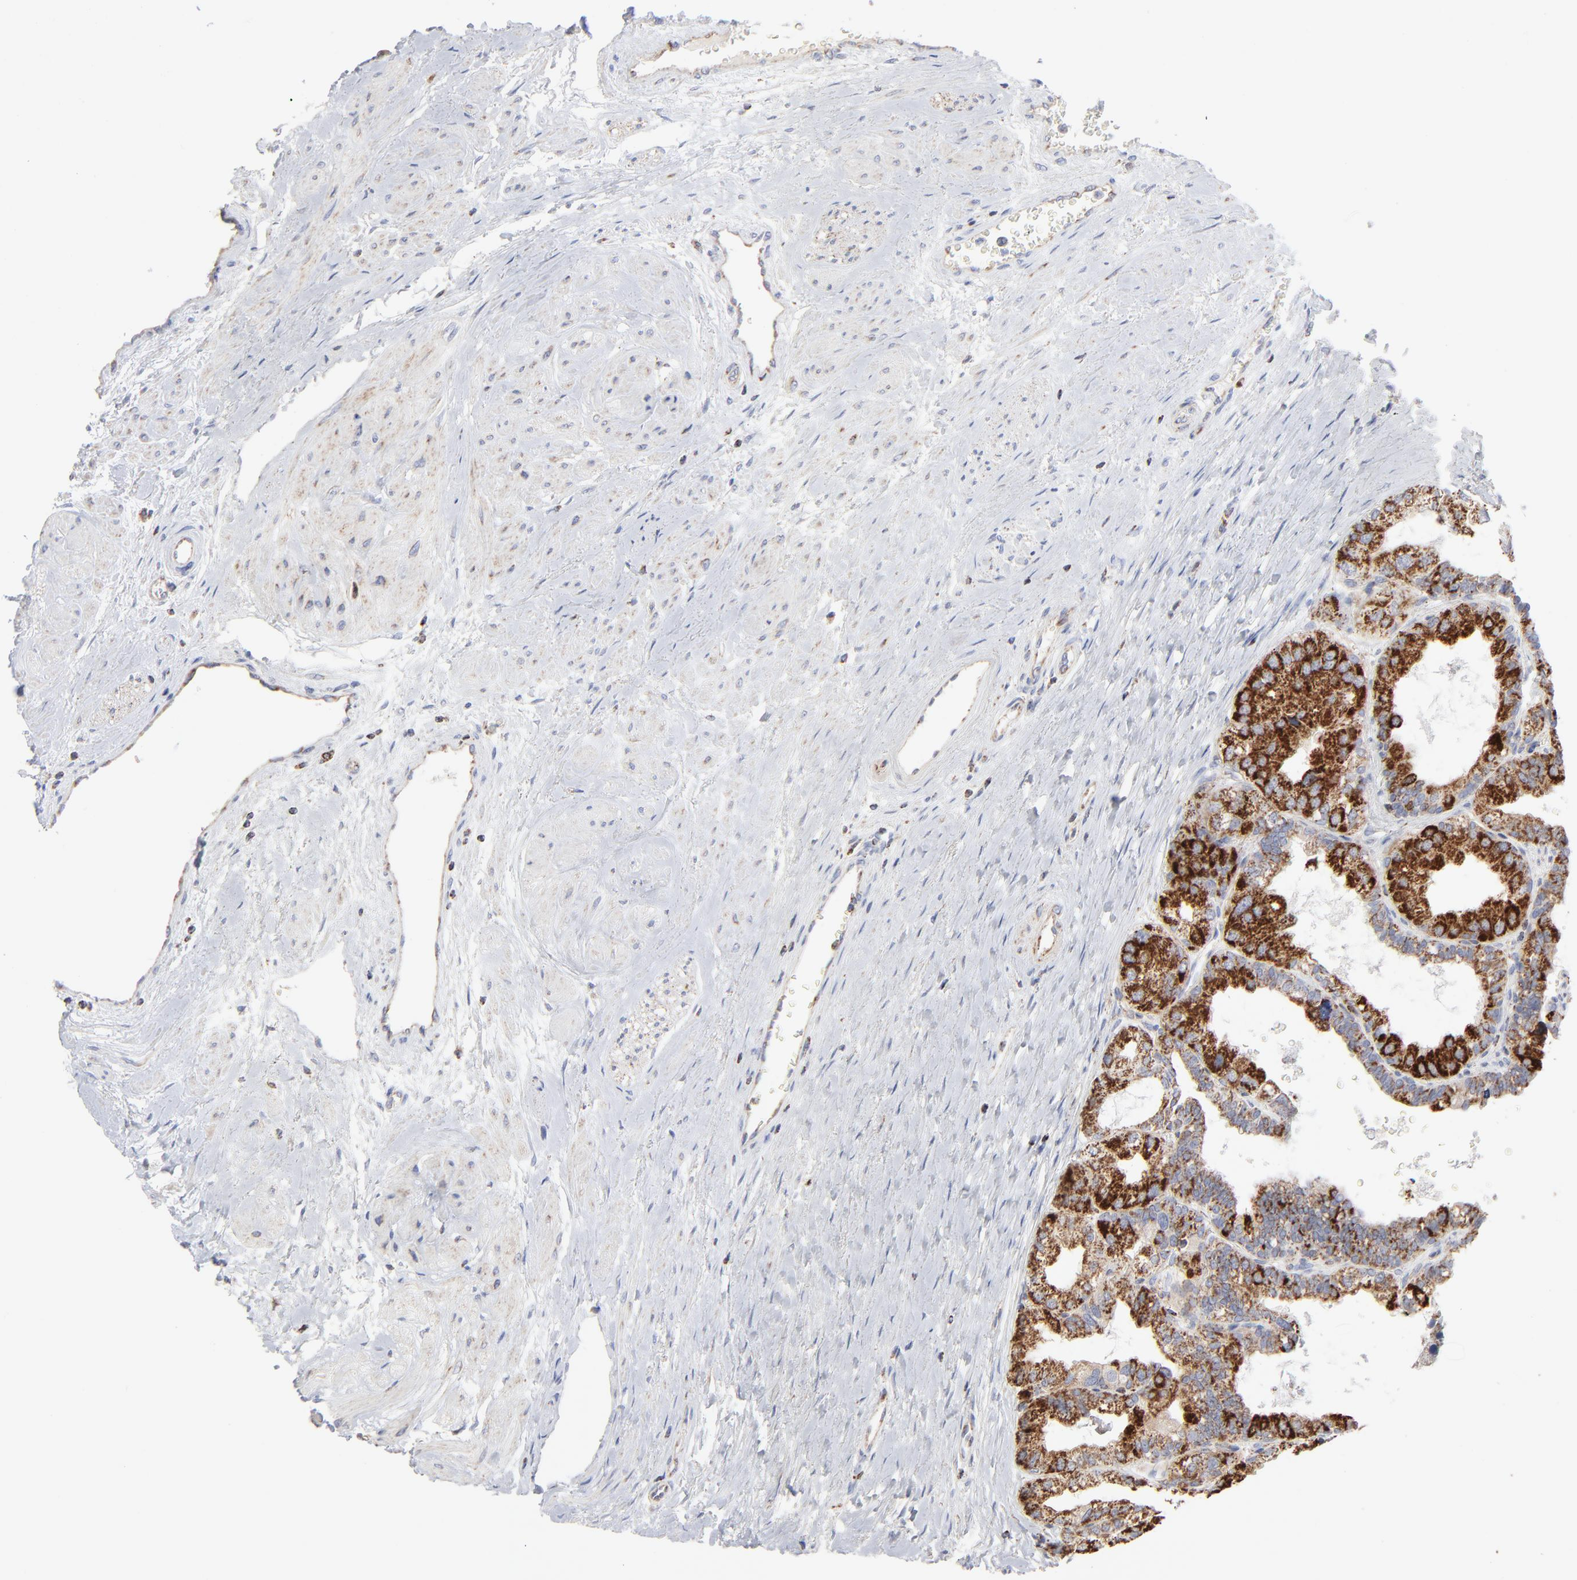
{"staining": {"intensity": "moderate", "quantity": ">75%", "location": "cytoplasmic/membranous"}, "tissue": "prostate", "cell_type": "Glandular cells", "image_type": "normal", "snomed": [{"axis": "morphology", "description": "Normal tissue, NOS"}, {"axis": "topography", "description": "Prostate"}], "caption": "Benign prostate displays moderate cytoplasmic/membranous positivity in approximately >75% of glandular cells, visualized by immunohistochemistry. (DAB (3,3'-diaminobenzidine) = brown stain, brightfield microscopy at high magnification).", "gene": "ASB3", "patient": {"sex": "male", "age": 60}}